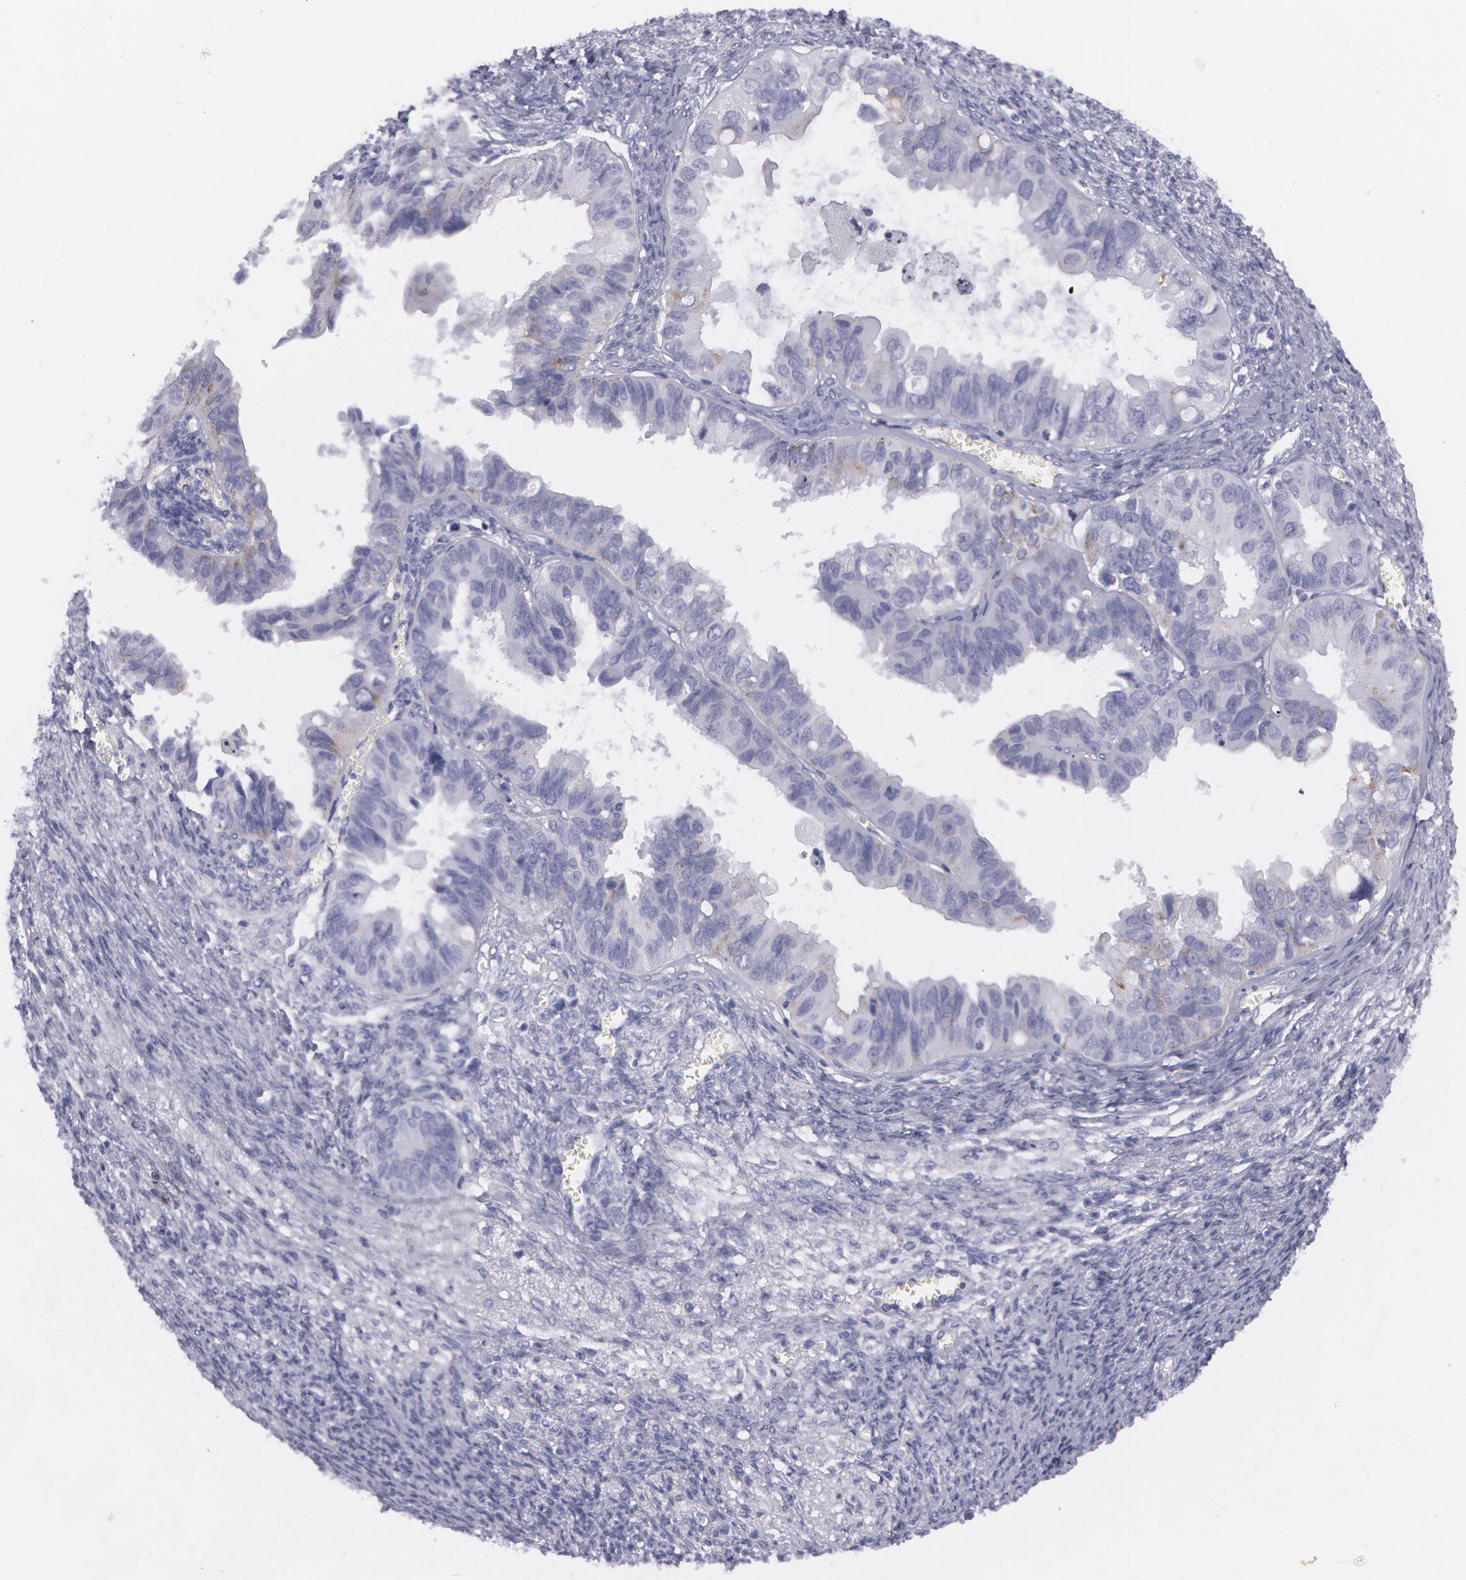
{"staining": {"intensity": "negative", "quantity": "none", "location": "none"}, "tissue": "ovarian cancer", "cell_type": "Tumor cells", "image_type": "cancer", "snomed": [{"axis": "morphology", "description": "Carcinoma, endometroid"}, {"axis": "topography", "description": "Ovary"}], "caption": "DAB (3,3'-diaminobenzidine) immunohistochemical staining of ovarian cancer (endometroid carcinoma) exhibits no significant expression in tumor cells.", "gene": "AMACR", "patient": {"sex": "female", "age": 85}}